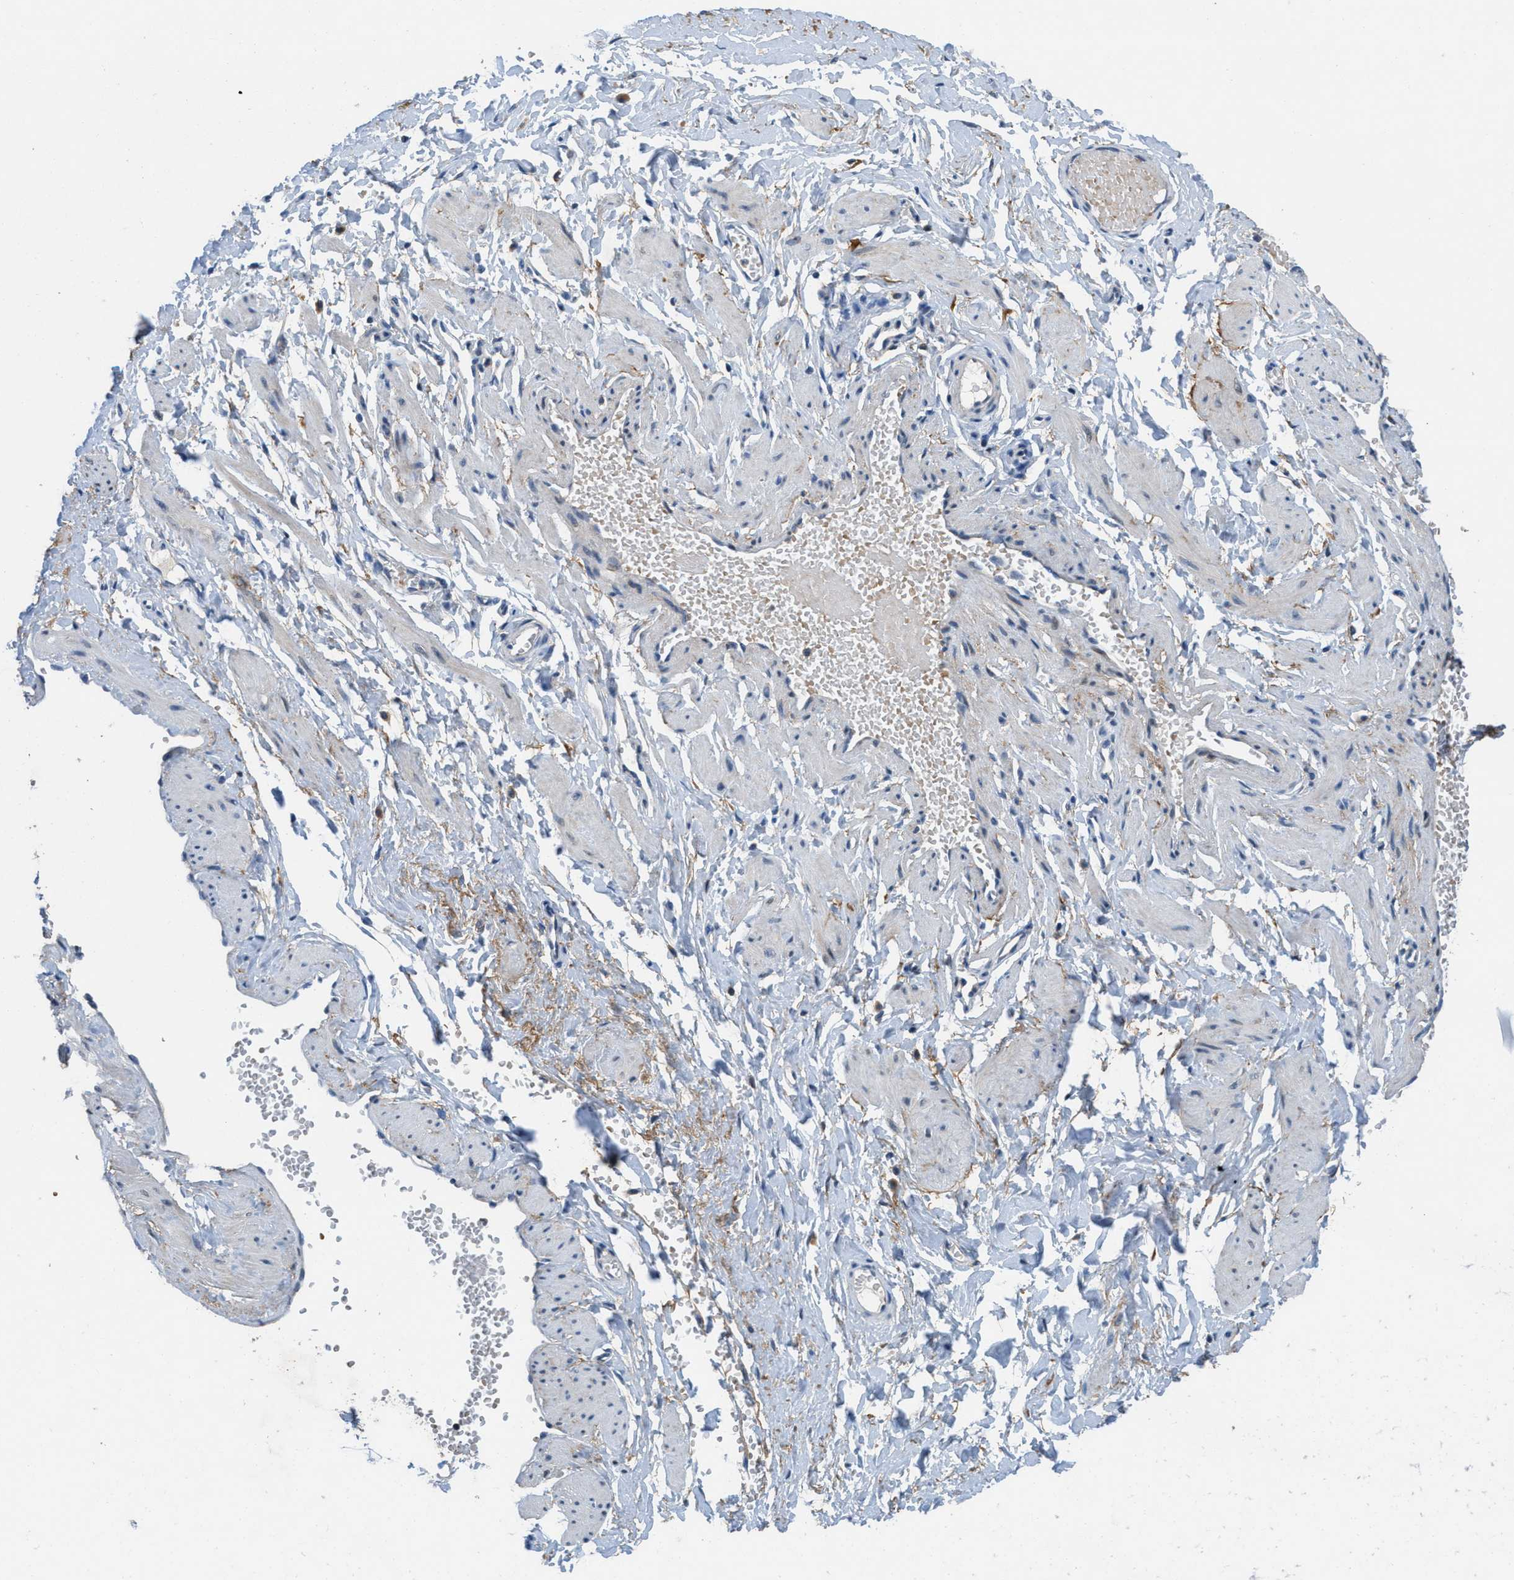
{"staining": {"intensity": "negative", "quantity": "none", "location": "none"}, "tissue": "adipose tissue", "cell_type": "Adipocytes", "image_type": "normal", "snomed": [{"axis": "morphology", "description": "Normal tissue, NOS"}, {"axis": "topography", "description": "Soft tissue"}, {"axis": "topography", "description": "Vascular tissue"}], "caption": "Human adipose tissue stained for a protein using IHC shows no staining in adipocytes.", "gene": "DGKE", "patient": {"sex": "female", "age": 35}}